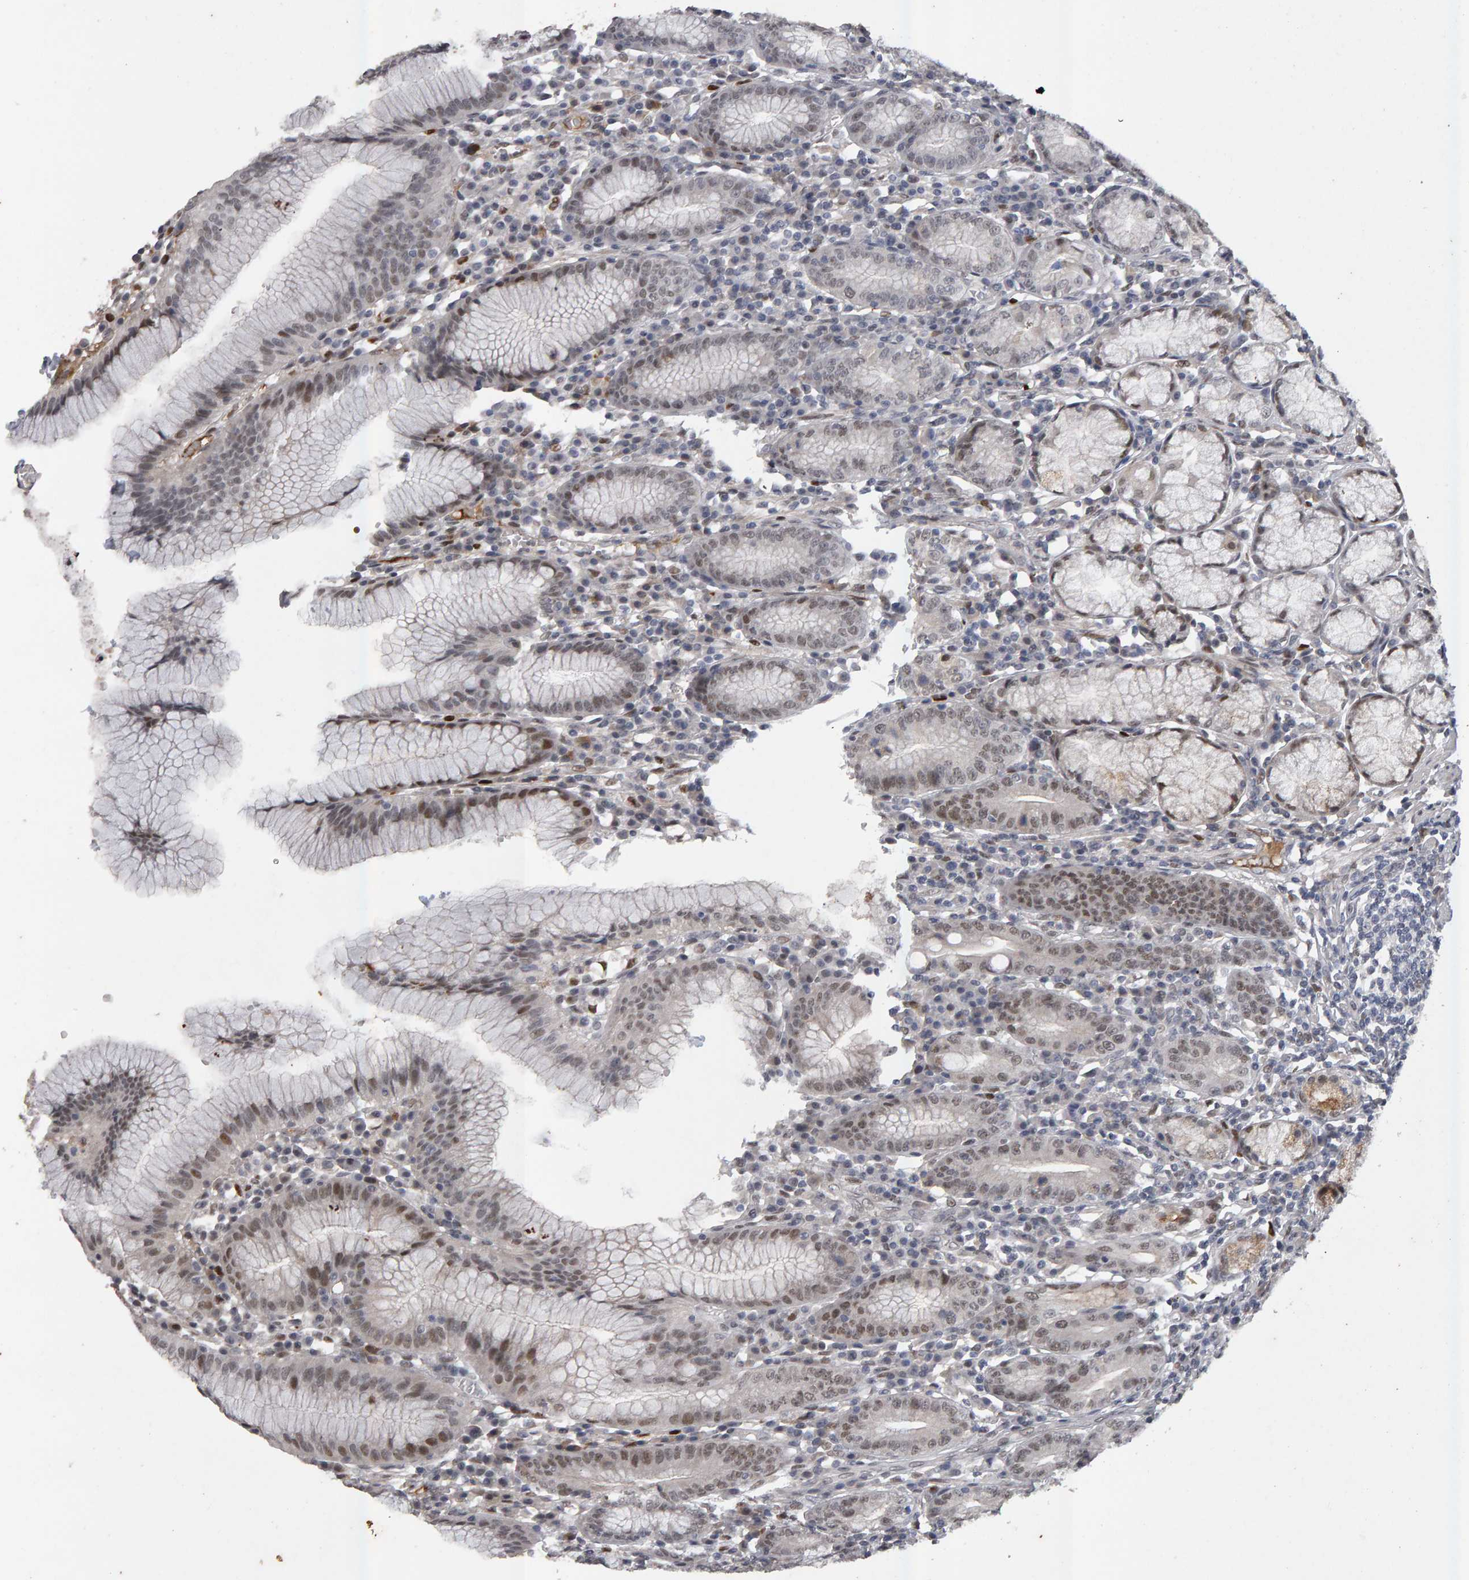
{"staining": {"intensity": "weak", "quantity": "25%-75%", "location": "nuclear"}, "tissue": "stomach", "cell_type": "Glandular cells", "image_type": "normal", "snomed": [{"axis": "morphology", "description": "Normal tissue, NOS"}, {"axis": "topography", "description": "Stomach"}], "caption": "Protein expression analysis of normal stomach shows weak nuclear positivity in about 25%-75% of glandular cells. Nuclei are stained in blue.", "gene": "IPO8", "patient": {"sex": "male", "age": 55}}